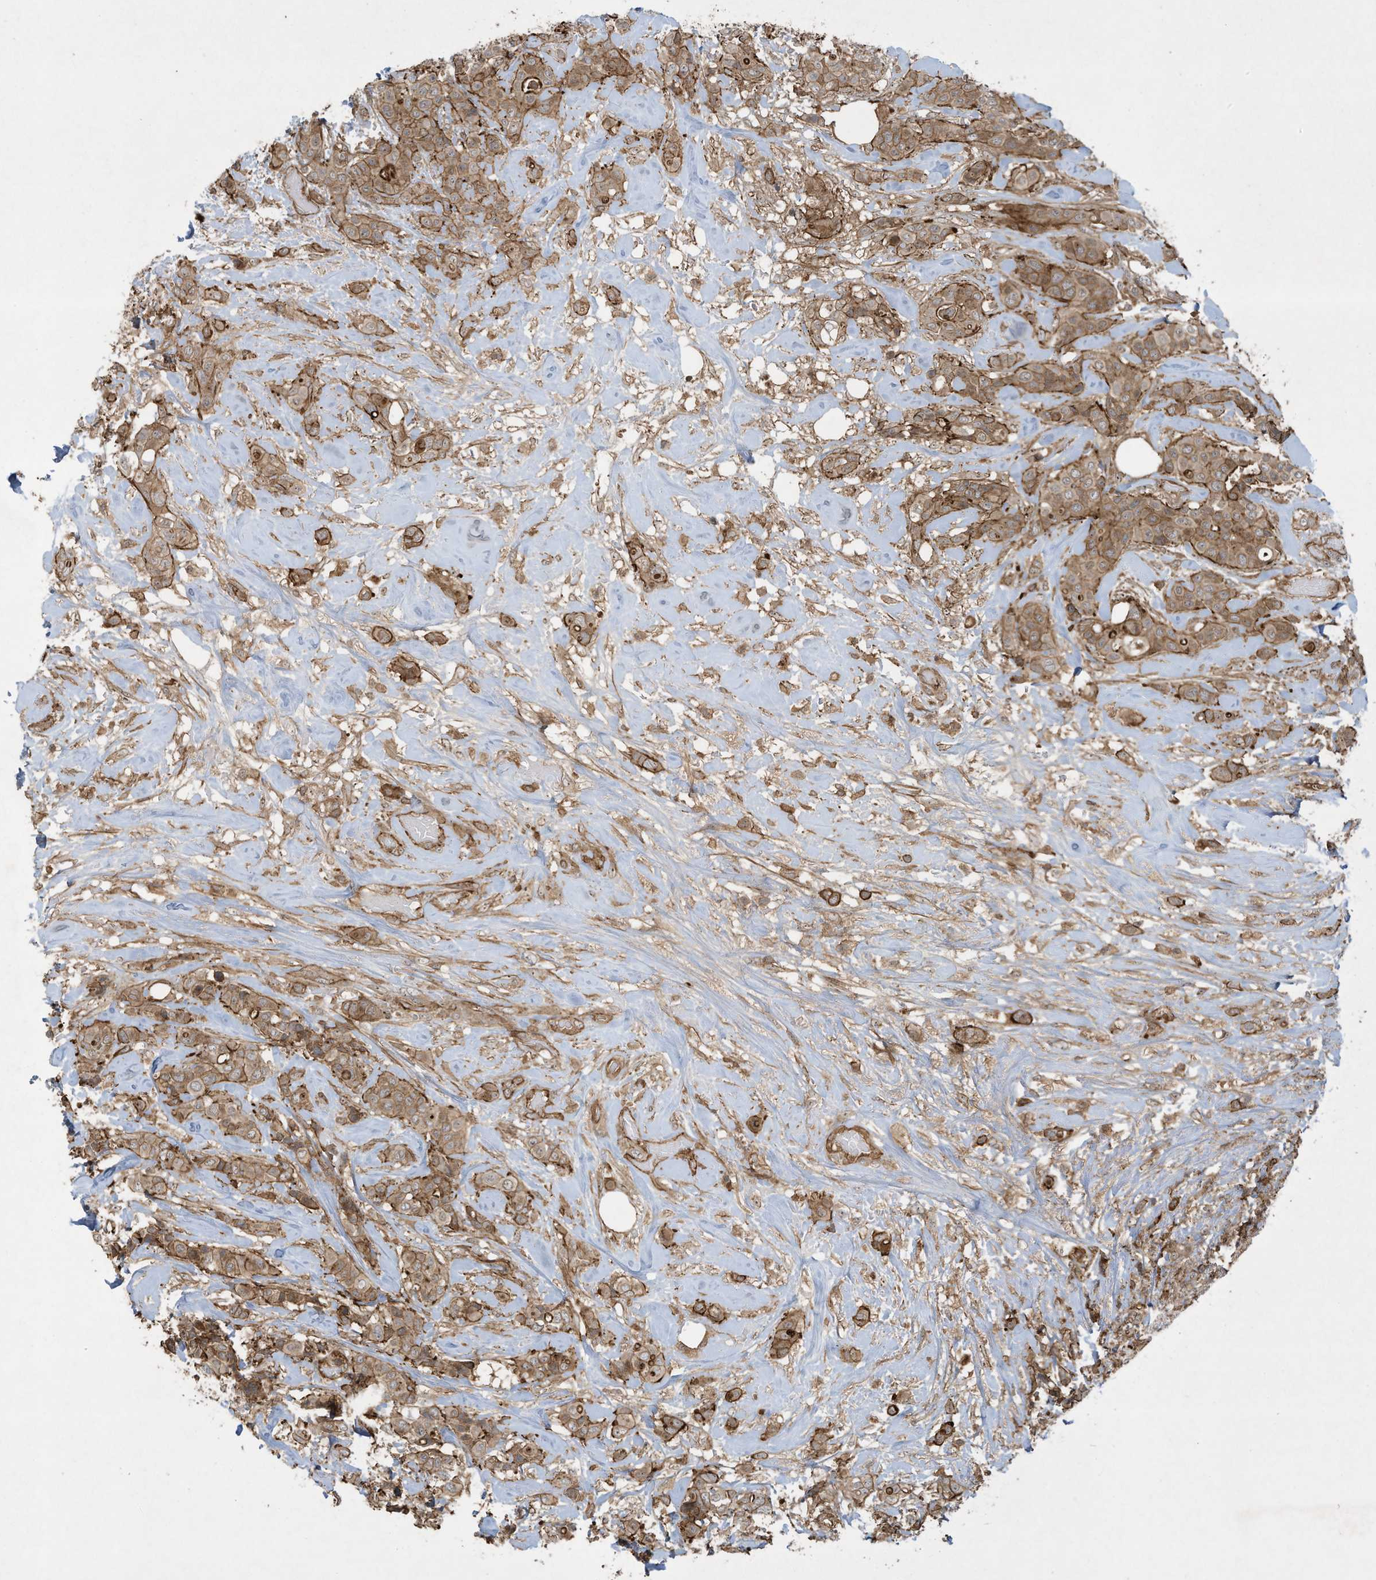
{"staining": {"intensity": "moderate", "quantity": ">75%", "location": "cytoplasmic/membranous"}, "tissue": "breast cancer", "cell_type": "Tumor cells", "image_type": "cancer", "snomed": [{"axis": "morphology", "description": "Lobular carcinoma"}, {"axis": "topography", "description": "Breast"}], "caption": "Approximately >75% of tumor cells in human breast lobular carcinoma show moderate cytoplasmic/membranous protein positivity as visualized by brown immunohistochemical staining.", "gene": "DDIT4", "patient": {"sex": "female", "age": 51}}